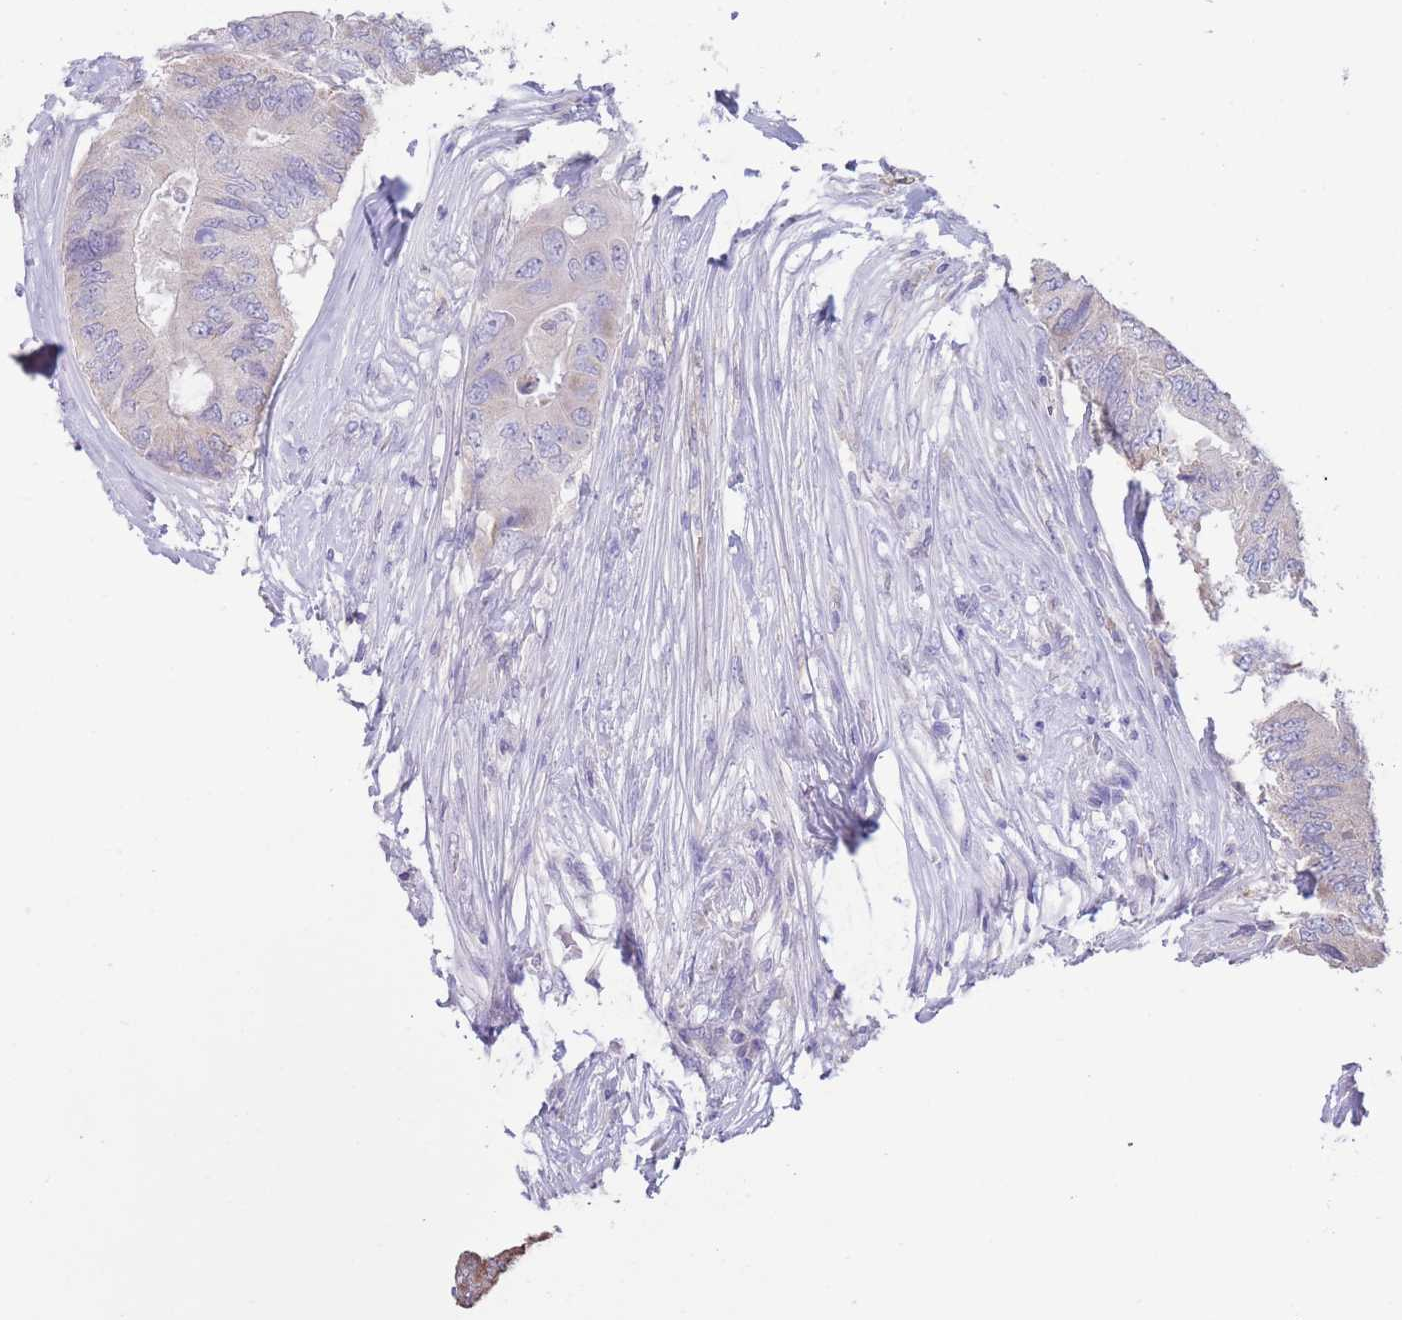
{"staining": {"intensity": "negative", "quantity": "none", "location": "none"}, "tissue": "colorectal cancer", "cell_type": "Tumor cells", "image_type": "cancer", "snomed": [{"axis": "morphology", "description": "Adenocarcinoma, NOS"}, {"axis": "topography", "description": "Colon"}], "caption": "Tumor cells are negative for protein expression in human colorectal cancer.", "gene": "FAH", "patient": {"sex": "male", "age": 71}}